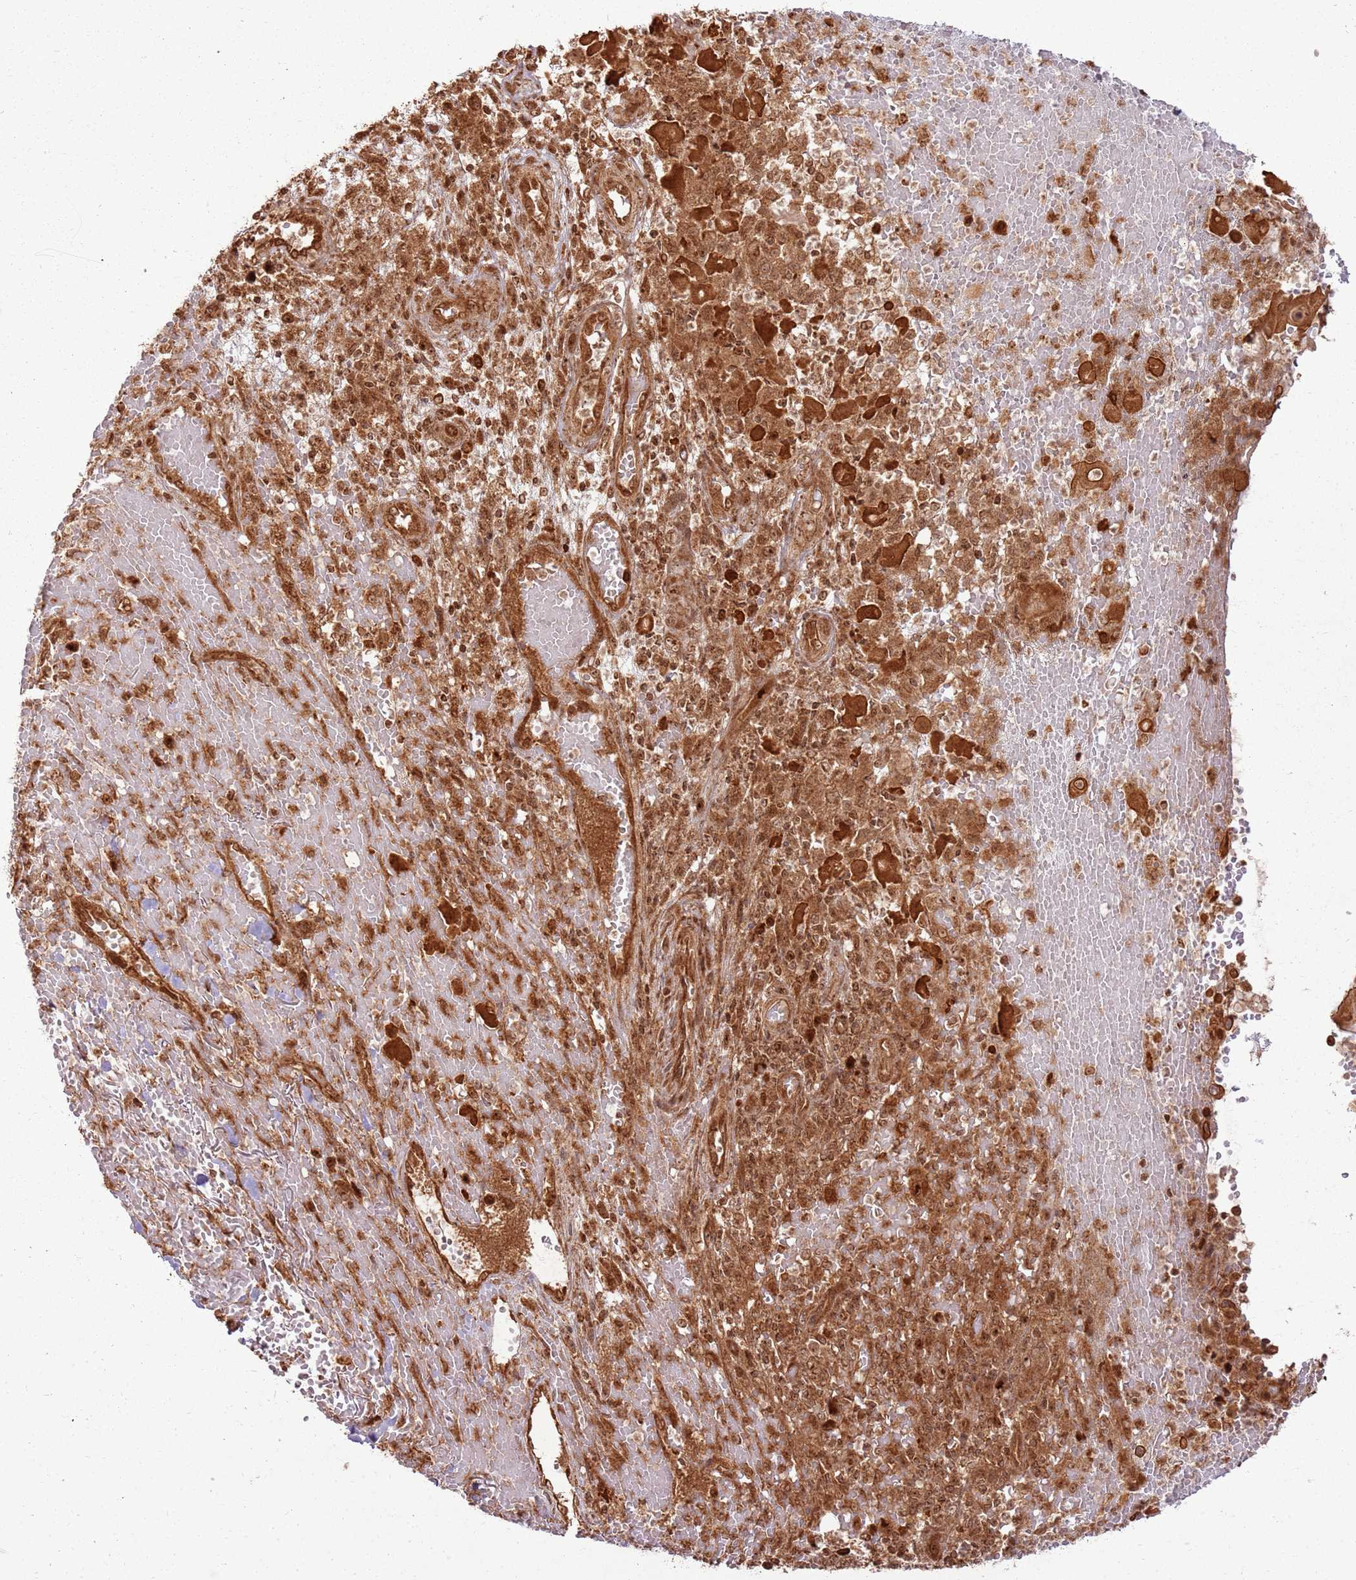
{"staining": {"intensity": "strong", "quantity": ">75%", "location": "cytoplasmic/membranous,nuclear"}, "tissue": "skin cancer", "cell_type": "Tumor cells", "image_type": "cancer", "snomed": [{"axis": "morphology", "description": "Normal tissue, NOS"}, {"axis": "morphology", "description": "Squamous cell carcinoma, NOS"}, {"axis": "topography", "description": "Skin"}, {"axis": "topography", "description": "Cartilage tissue"}], "caption": "A high amount of strong cytoplasmic/membranous and nuclear expression is identified in approximately >75% of tumor cells in squamous cell carcinoma (skin) tissue.", "gene": "TBC1D13", "patient": {"sex": "female", "age": 79}}